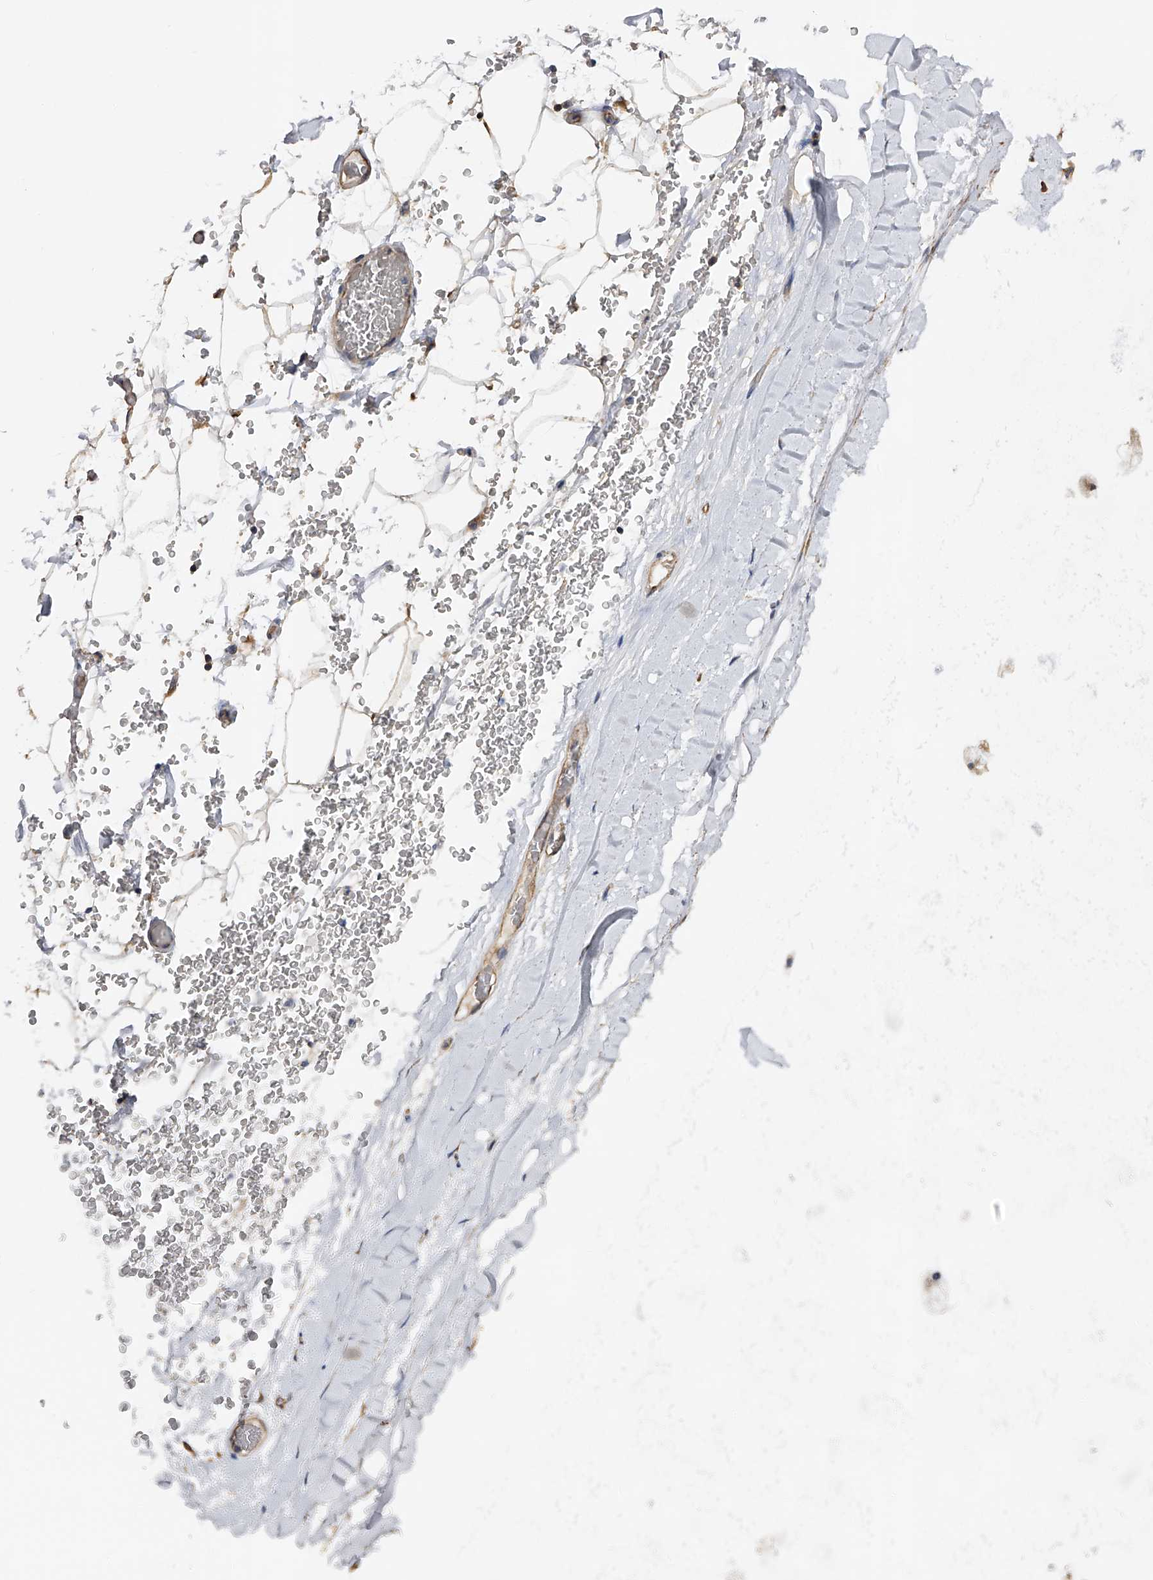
{"staining": {"intensity": "negative", "quantity": "none", "location": "none"}, "tissue": "adipose tissue", "cell_type": "Adipocytes", "image_type": "normal", "snomed": [{"axis": "morphology", "description": "Normal tissue, NOS"}, {"axis": "topography", "description": "Bronchus"}], "caption": "The IHC photomicrograph has no significant expression in adipocytes of adipose tissue. (Brightfield microscopy of DAB immunohistochemistry (IHC) at high magnification).", "gene": "RWDD2A", "patient": {"sex": "male", "age": 66}}